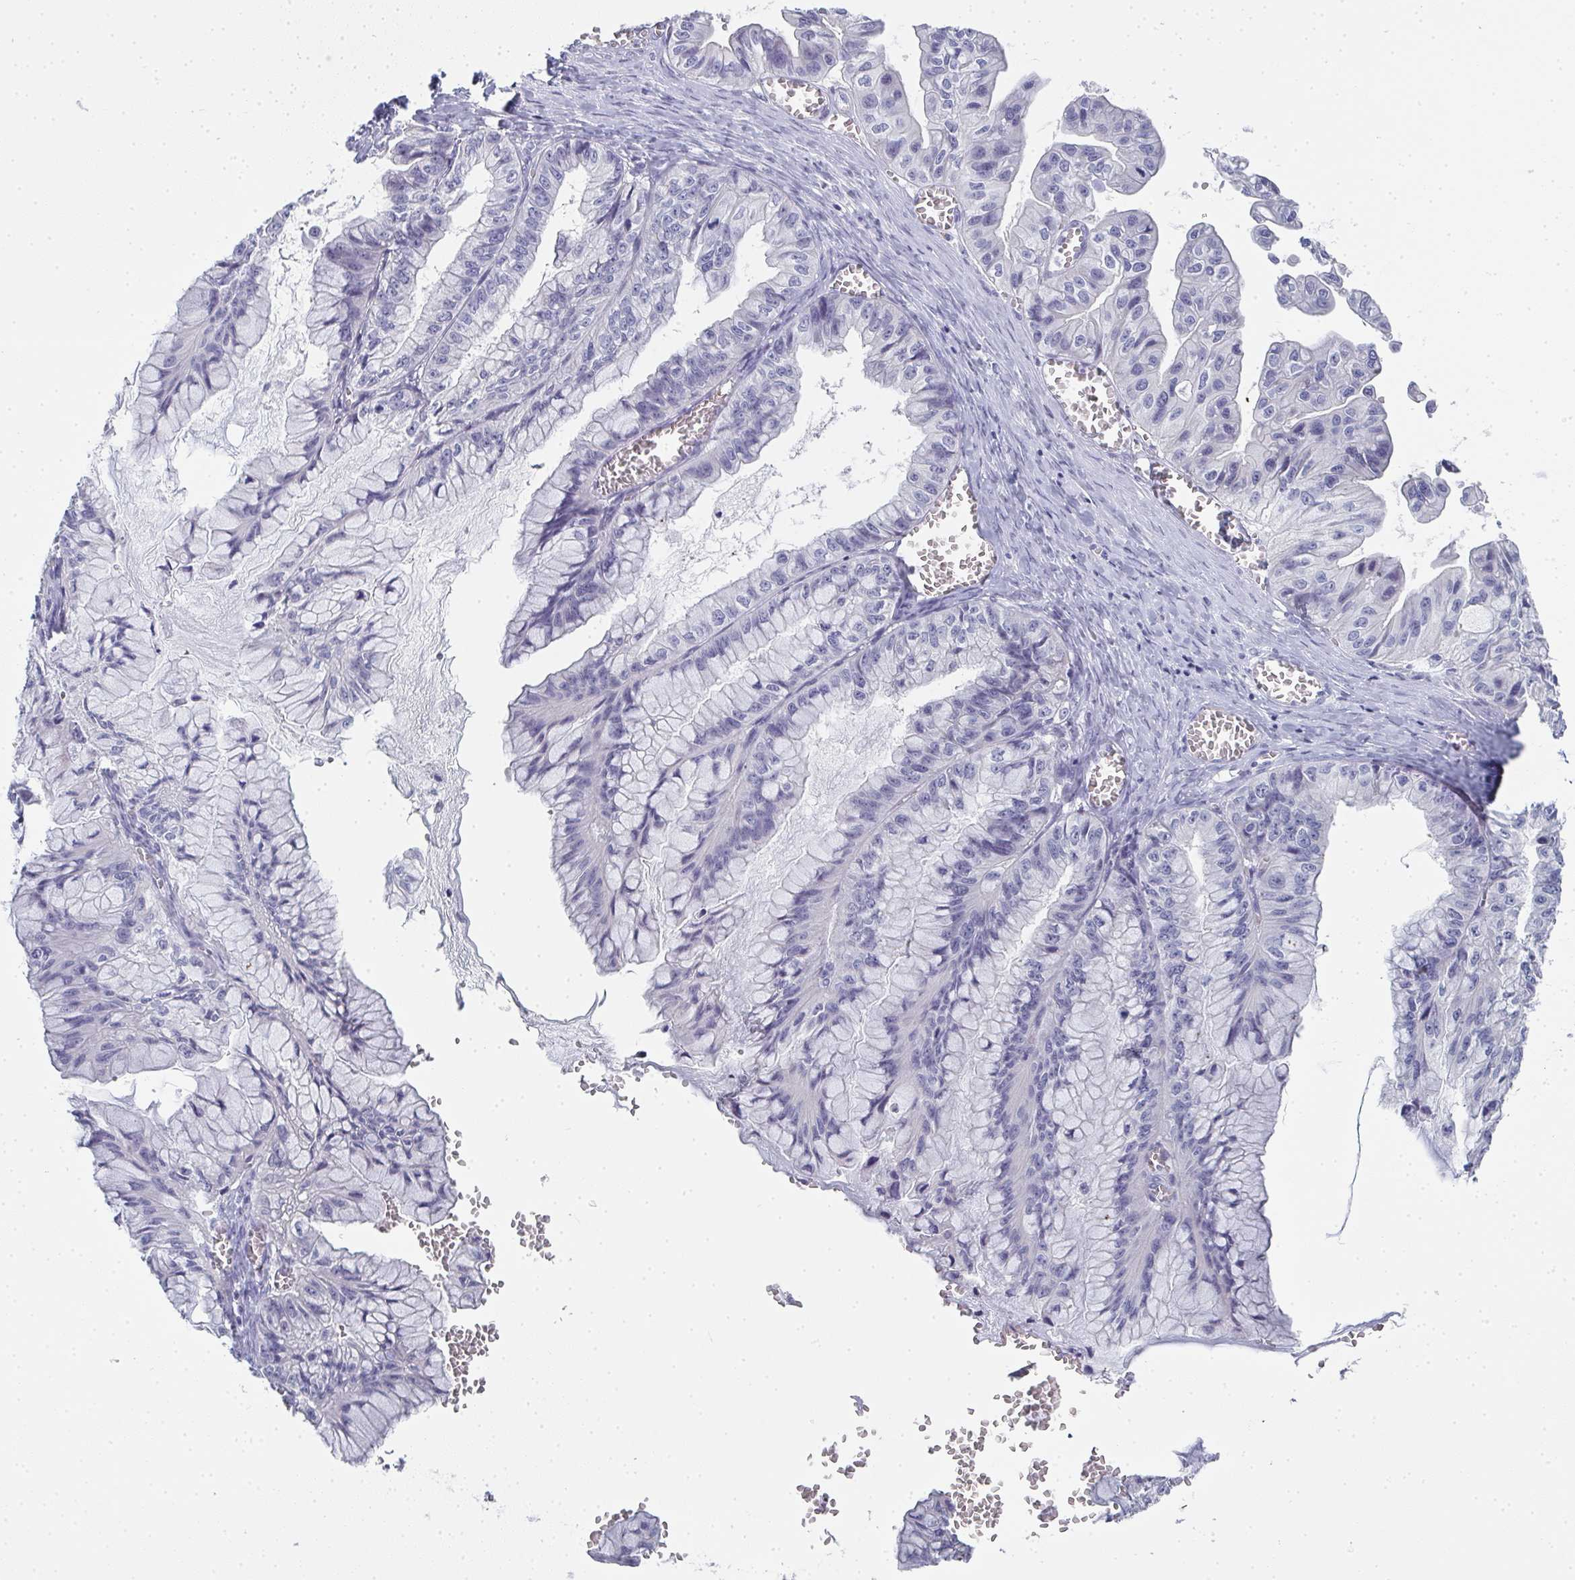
{"staining": {"intensity": "negative", "quantity": "none", "location": "none"}, "tissue": "ovarian cancer", "cell_type": "Tumor cells", "image_type": "cancer", "snomed": [{"axis": "morphology", "description": "Cystadenocarcinoma, mucinous, NOS"}, {"axis": "topography", "description": "Ovary"}], "caption": "Human ovarian mucinous cystadenocarcinoma stained for a protein using immunohistochemistry displays no staining in tumor cells.", "gene": "SLC36A2", "patient": {"sex": "female", "age": 72}}